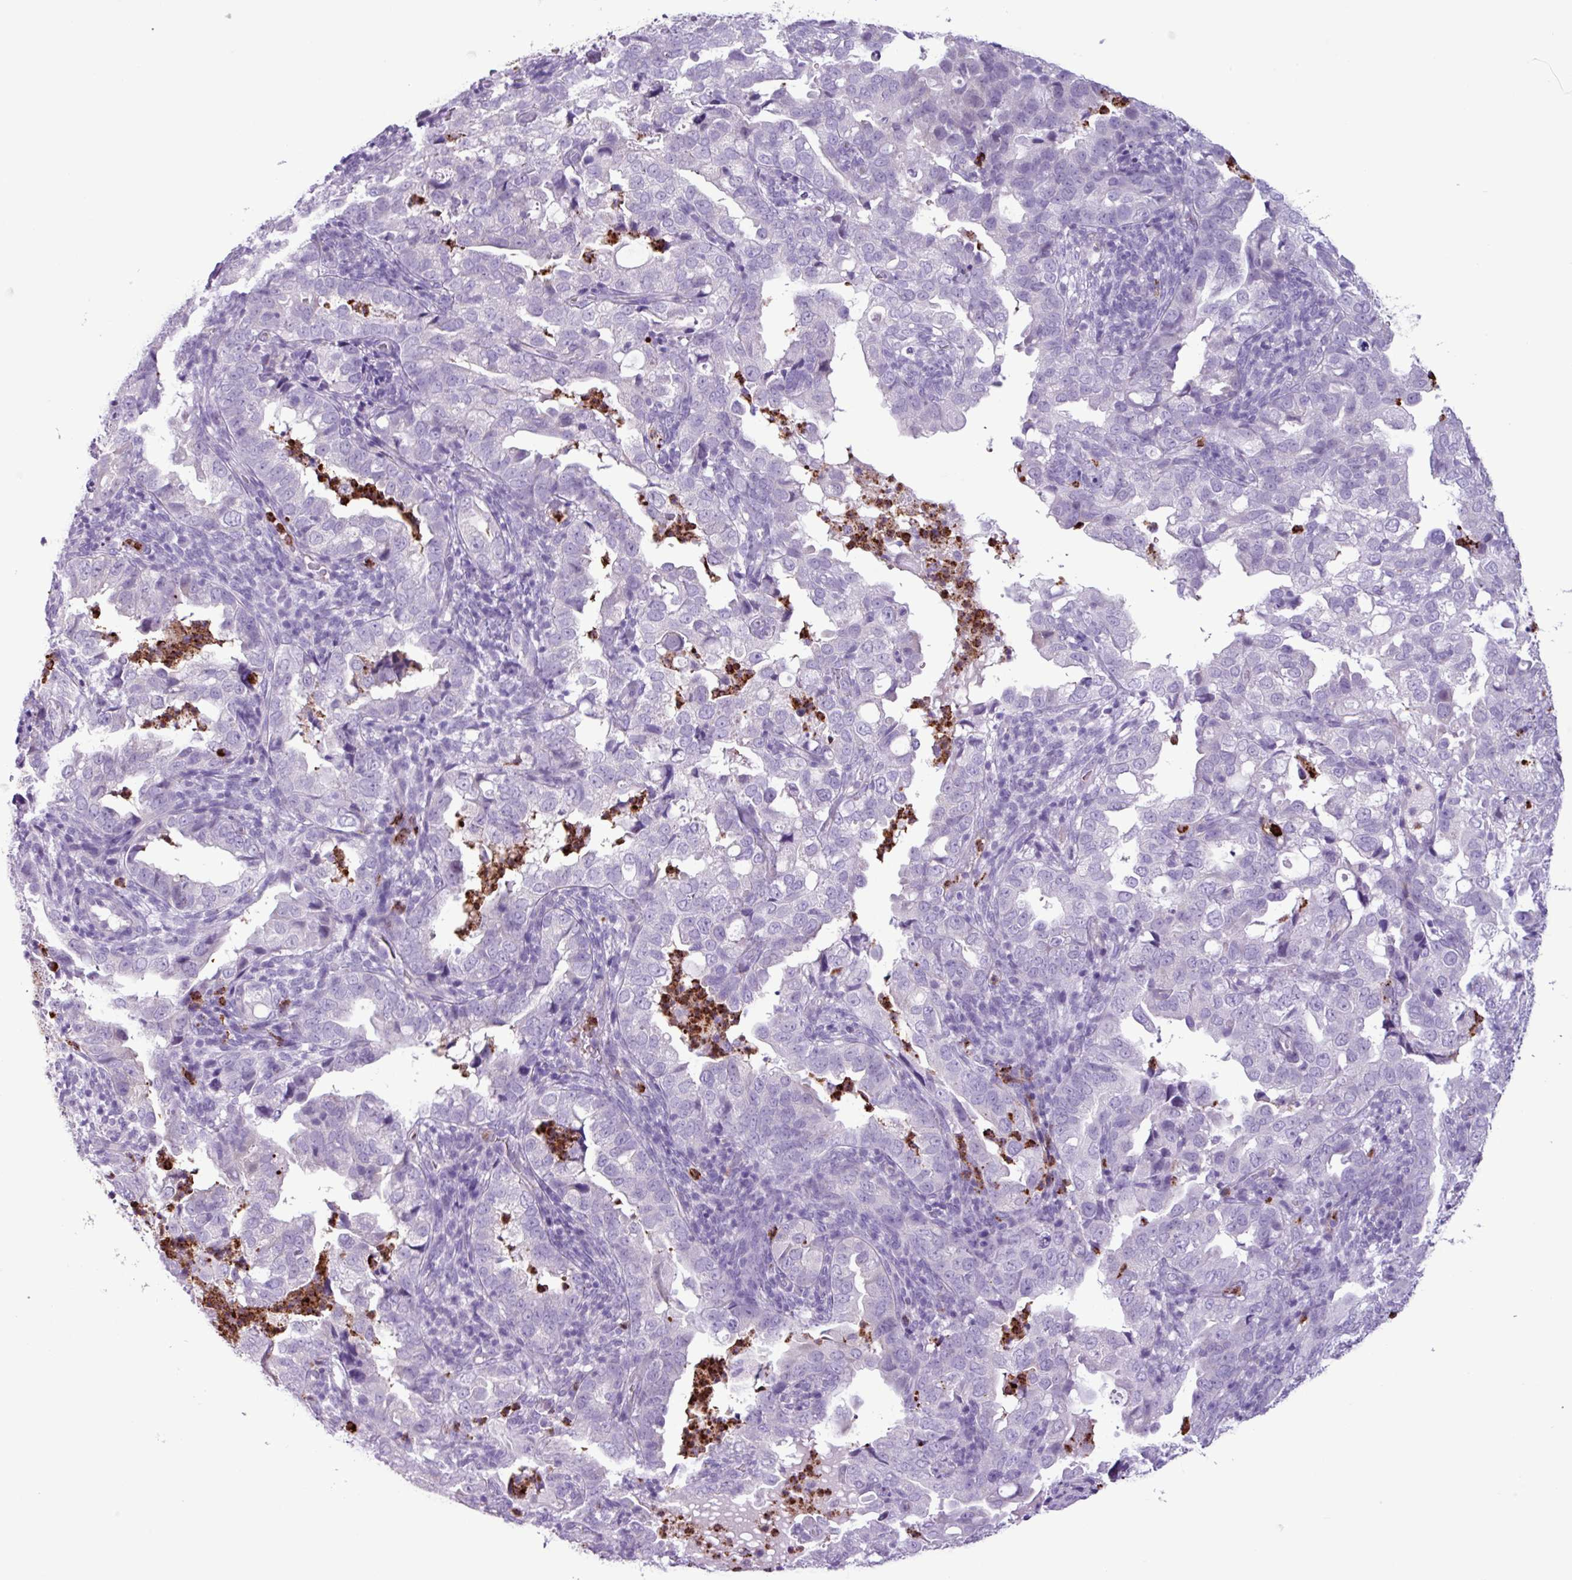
{"staining": {"intensity": "negative", "quantity": "none", "location": "none"}, "tissue": "endometrial cancer", "cell_type": "Tumor cells", "image_type": "cancer", "snomed": [{"axis": "morphology", "description": "Adenocarcinoma, NOS"}, {"axis": "topography", "description": "Endometrium"}], "caption": "A high-resolution micrograph shows immunohistochemistry (IHC) staining of endometrial cancer, which shows no significant positivity in tumor cells.", "gene": "TMEM178A", "patient": {"sex": "female", "age": 57}}